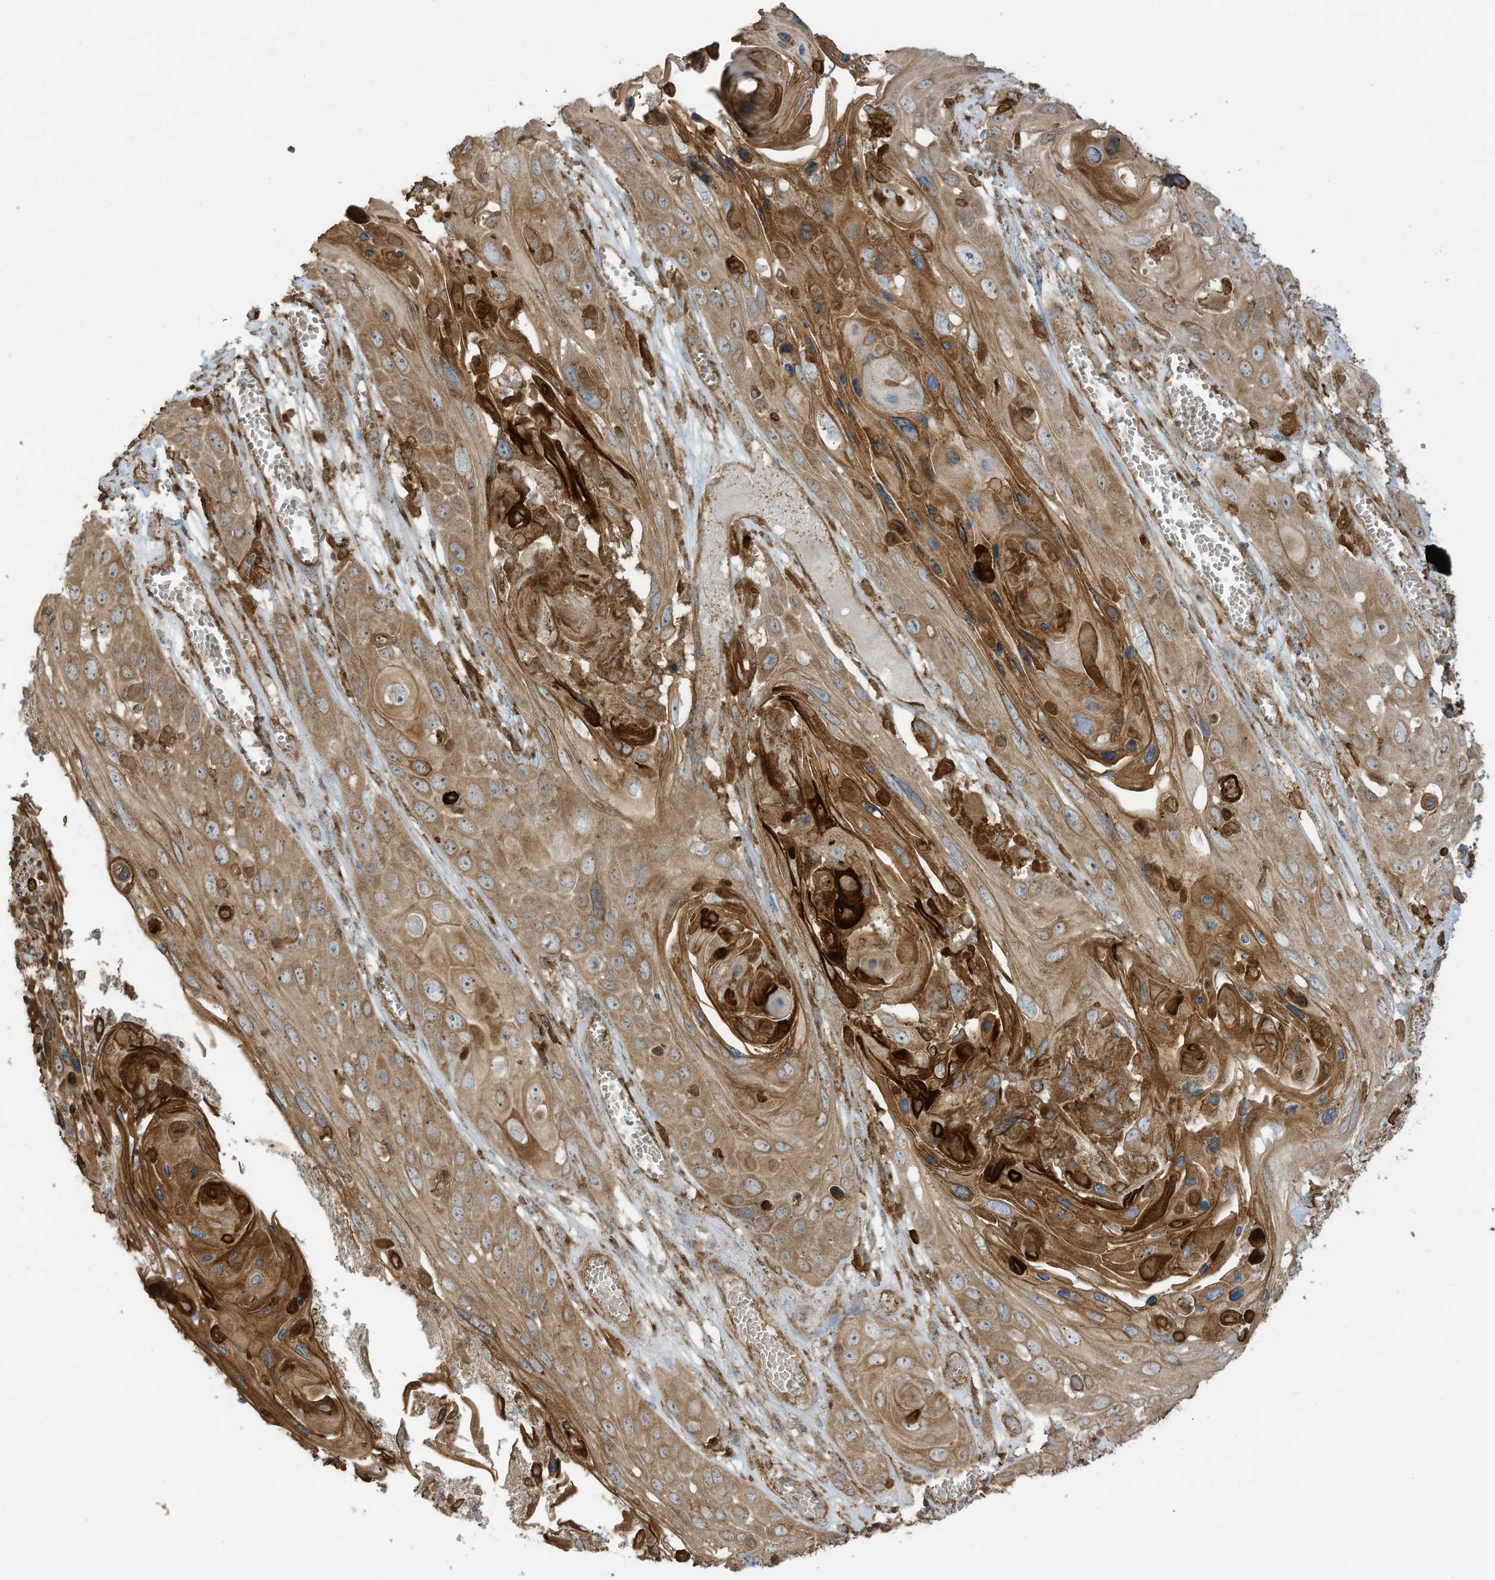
{"staining": {"intensity": "moderate", "quantity": ">75%", "location": "cytoplasmic/membranous"}, "tissue": "skin cancer", "cell_type": "Tumor cells", "image_type": "cancer", "snomed": [{"axis": "morphology", "description": "Squamous cell carcinoma, NOS"}, {"axis": "topography", "description": "Skin"}], "caption": "An image of human skin cancer (squamous cell carcinoma) stained for a protein shows moderate cytoplasmic/membranous brown staining in tumor cells.", "gene": "CGAS", "patient": {"sex": "male", "age": 55}}